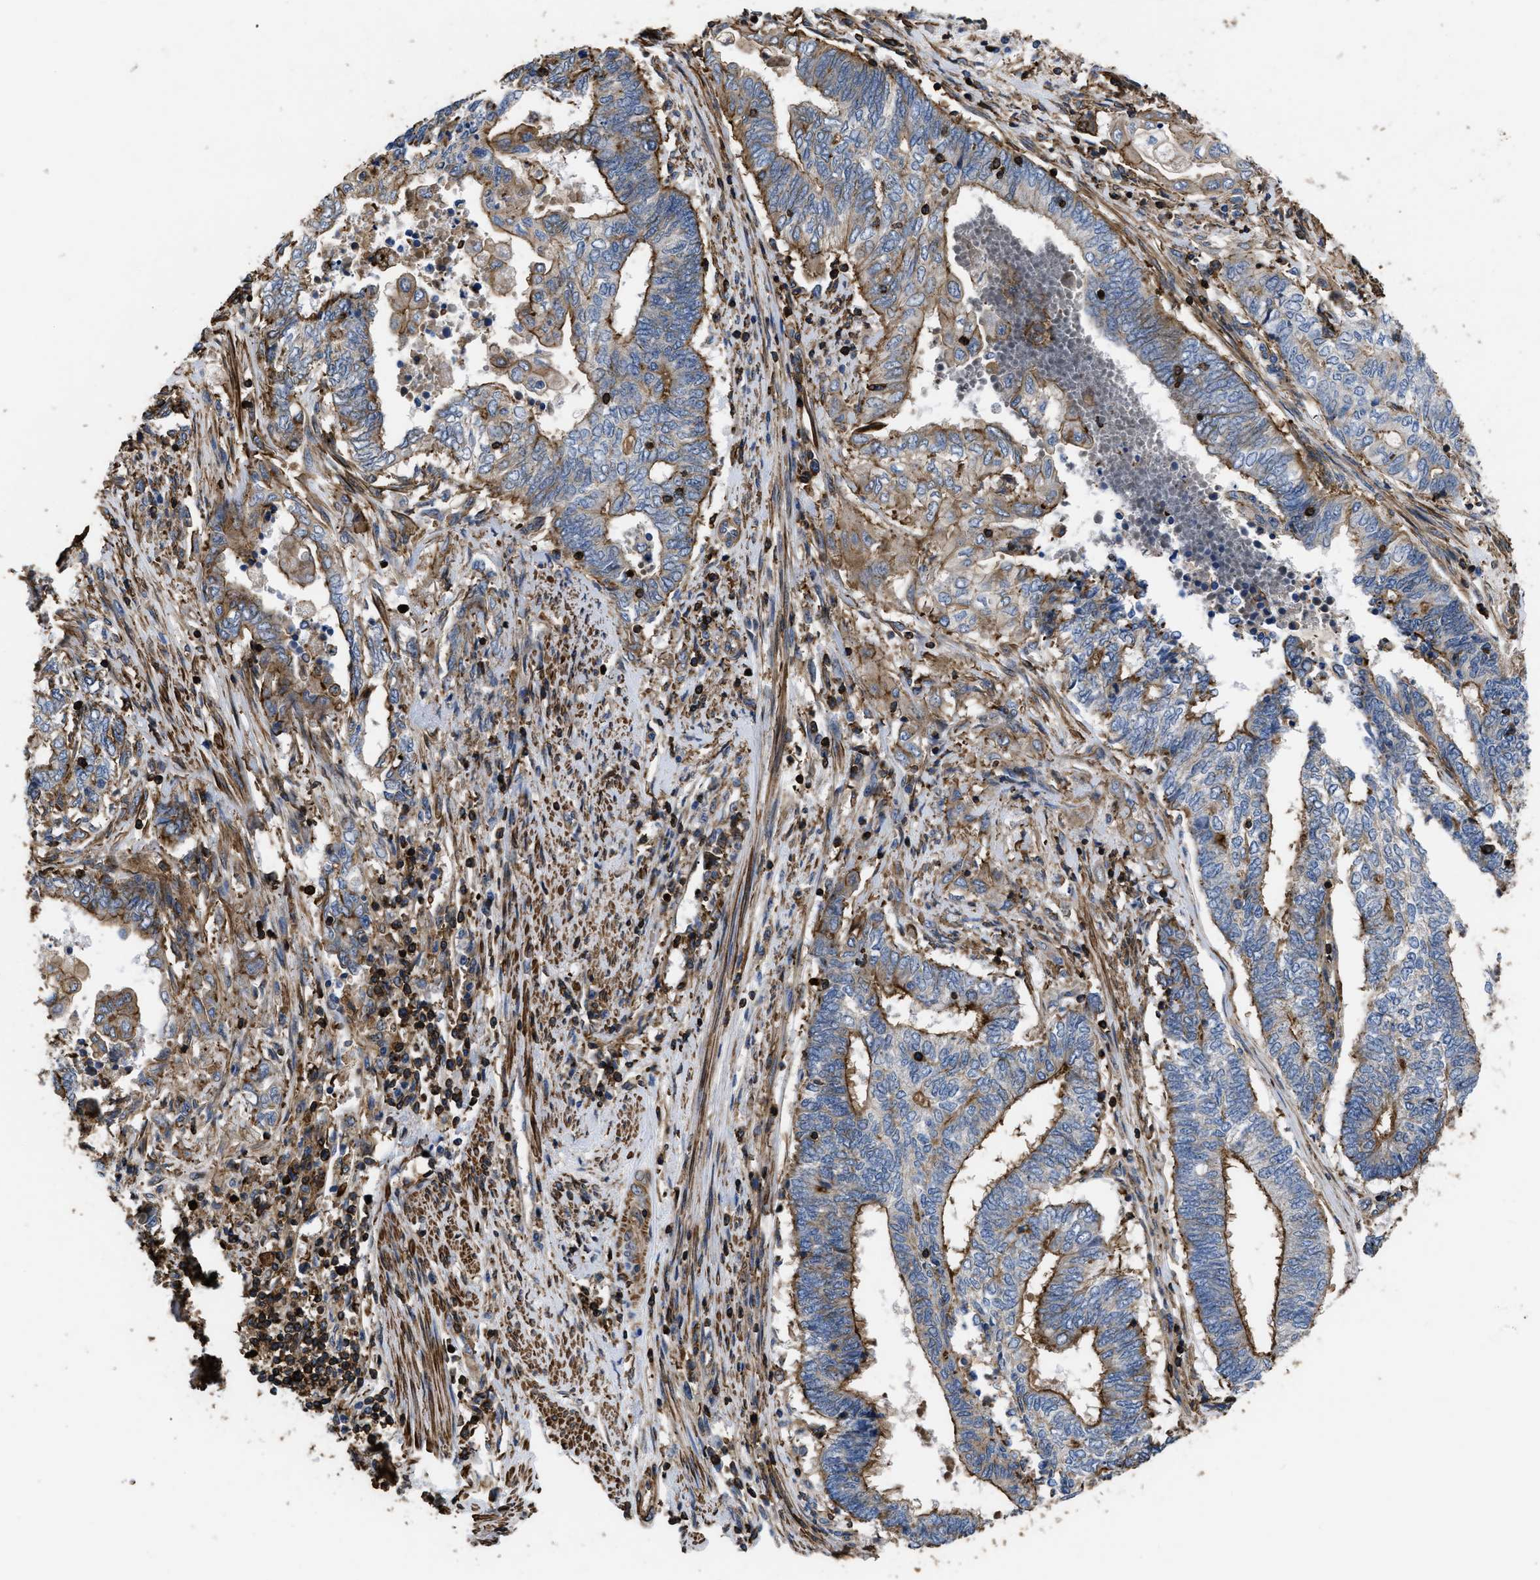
{"staining": {"intensity": "moderate", "quantity": ">75%", "location": "cytoplasmic/membranous"}, "tissue": "endometrial cancer", "cell_type": "Tumor cells", "image_type": "cancer", "snomed": [{"axis": "morphology", "description": "Adenocarcinoma, NOS"}, {"axis": "topography", "description": "Uterus"}, {"axis": "topography", "description": "Endometrium"}], "caption": "IHC of adenocarcinoma (endometrial) exhibits medium levels of moderate cytoplasmic/membranous expression in approximately >75% of tumor cells. (brown staining indicates protein expression, while blue staining denotes nuclei).", "gene": "SCUBE2", "patient": {"sex": "female", "age": 70}}